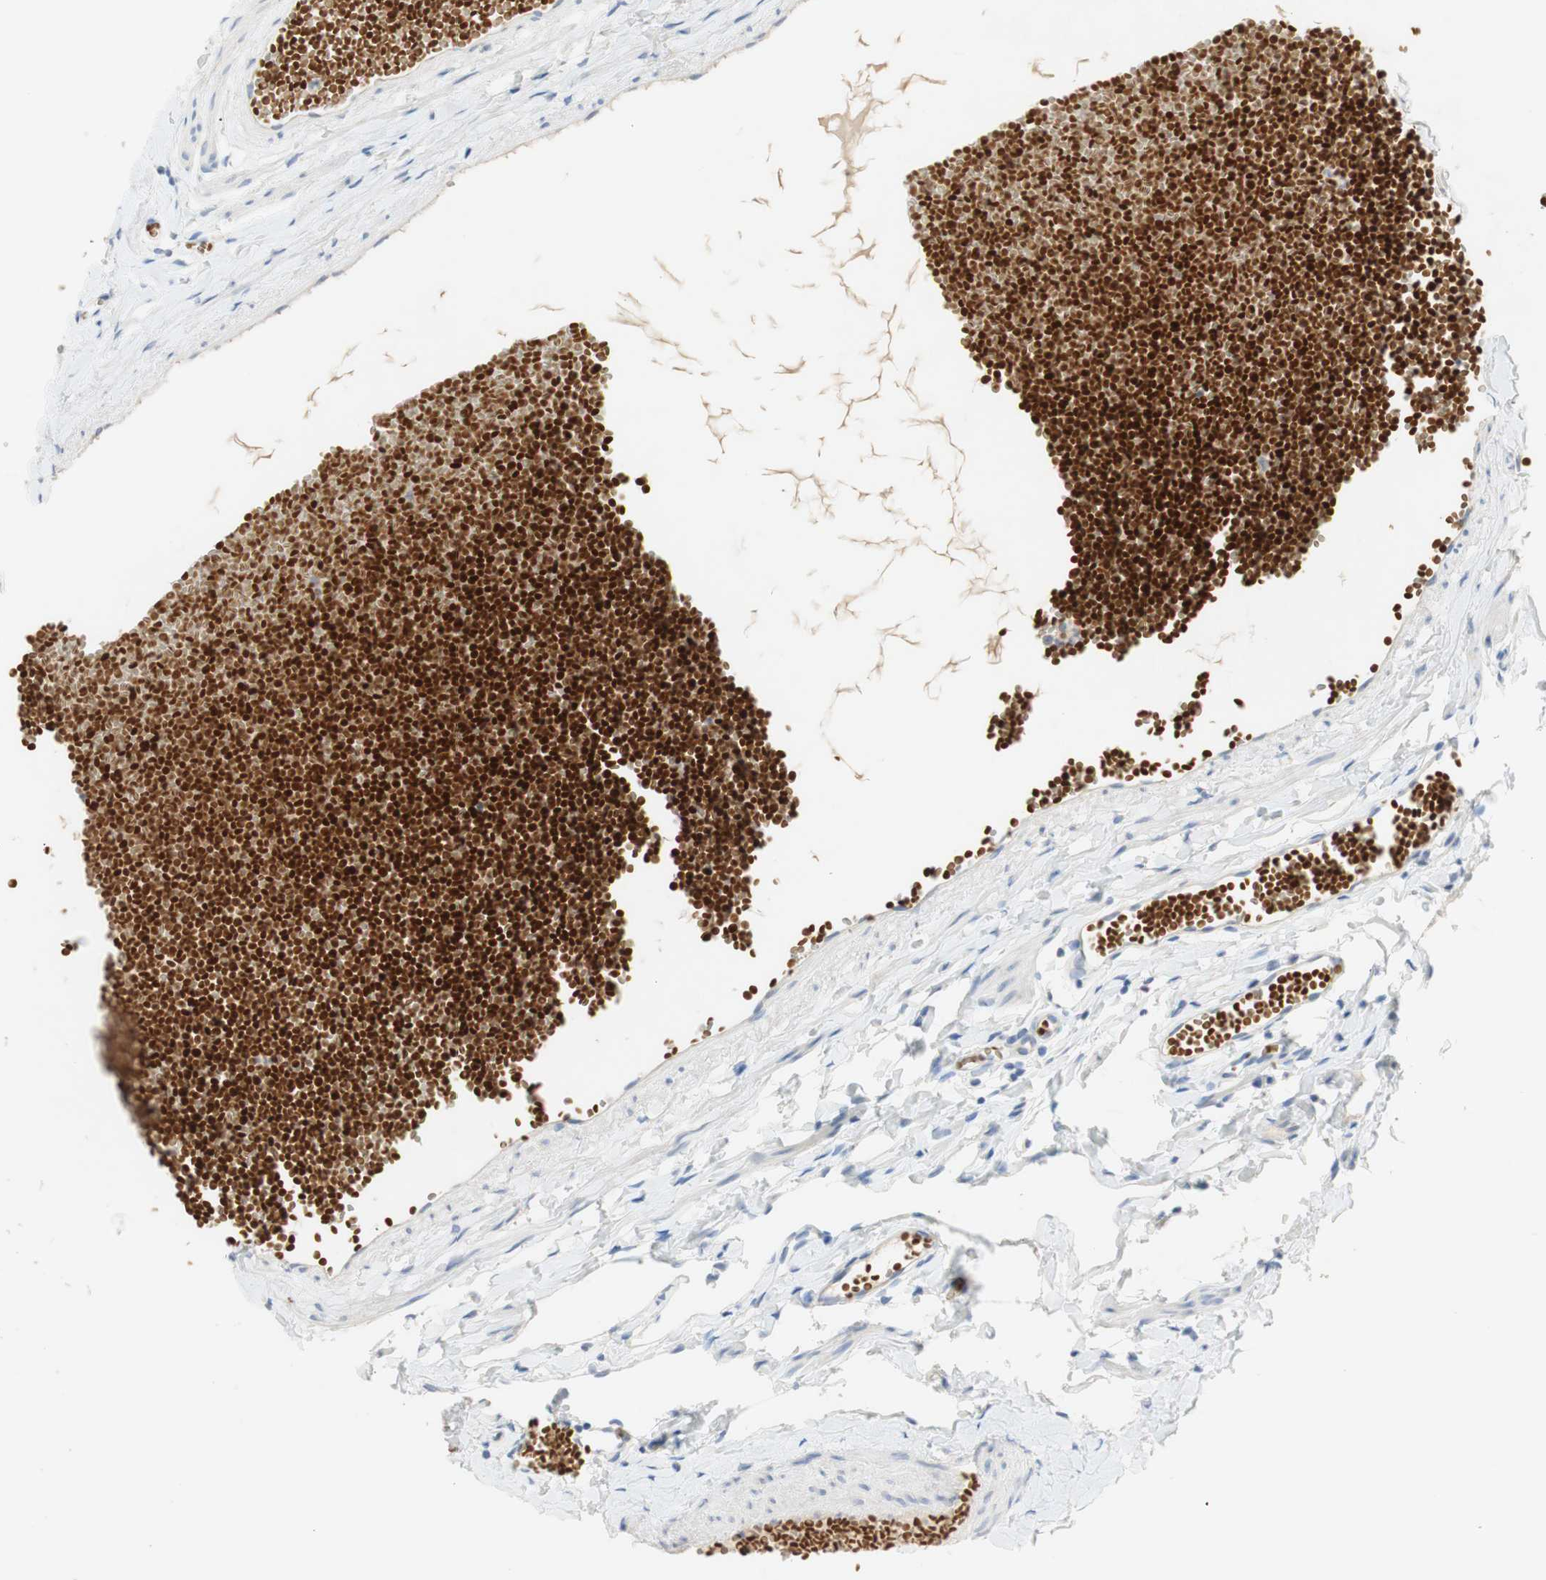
{"staining": {"intensity": "weak", "quantity": "<25%", "location": "cytoplasmic/membranous"}, "tissue": "fallopian tube", "cell_type": "Glandular cells", "image_type": "normal", "snomed": [{"axis": "morphology", "description": "Normal tissue, NOS"}, {"axis": "topography", "description": "Fallopian tube"}, {"axis": "topography", "description": "Placenta"}], "caption": "This photomicrograph is of unremarkable fallopian tube stained with immunohistochemistry to label a protein in brown with the nuclei are counter-stained blue. There is no positivity in glandular cells. (DAB immunohistochemistry, high magnification).", "gene": "EPO", "patient": {"sex": "female", "age": 34}}